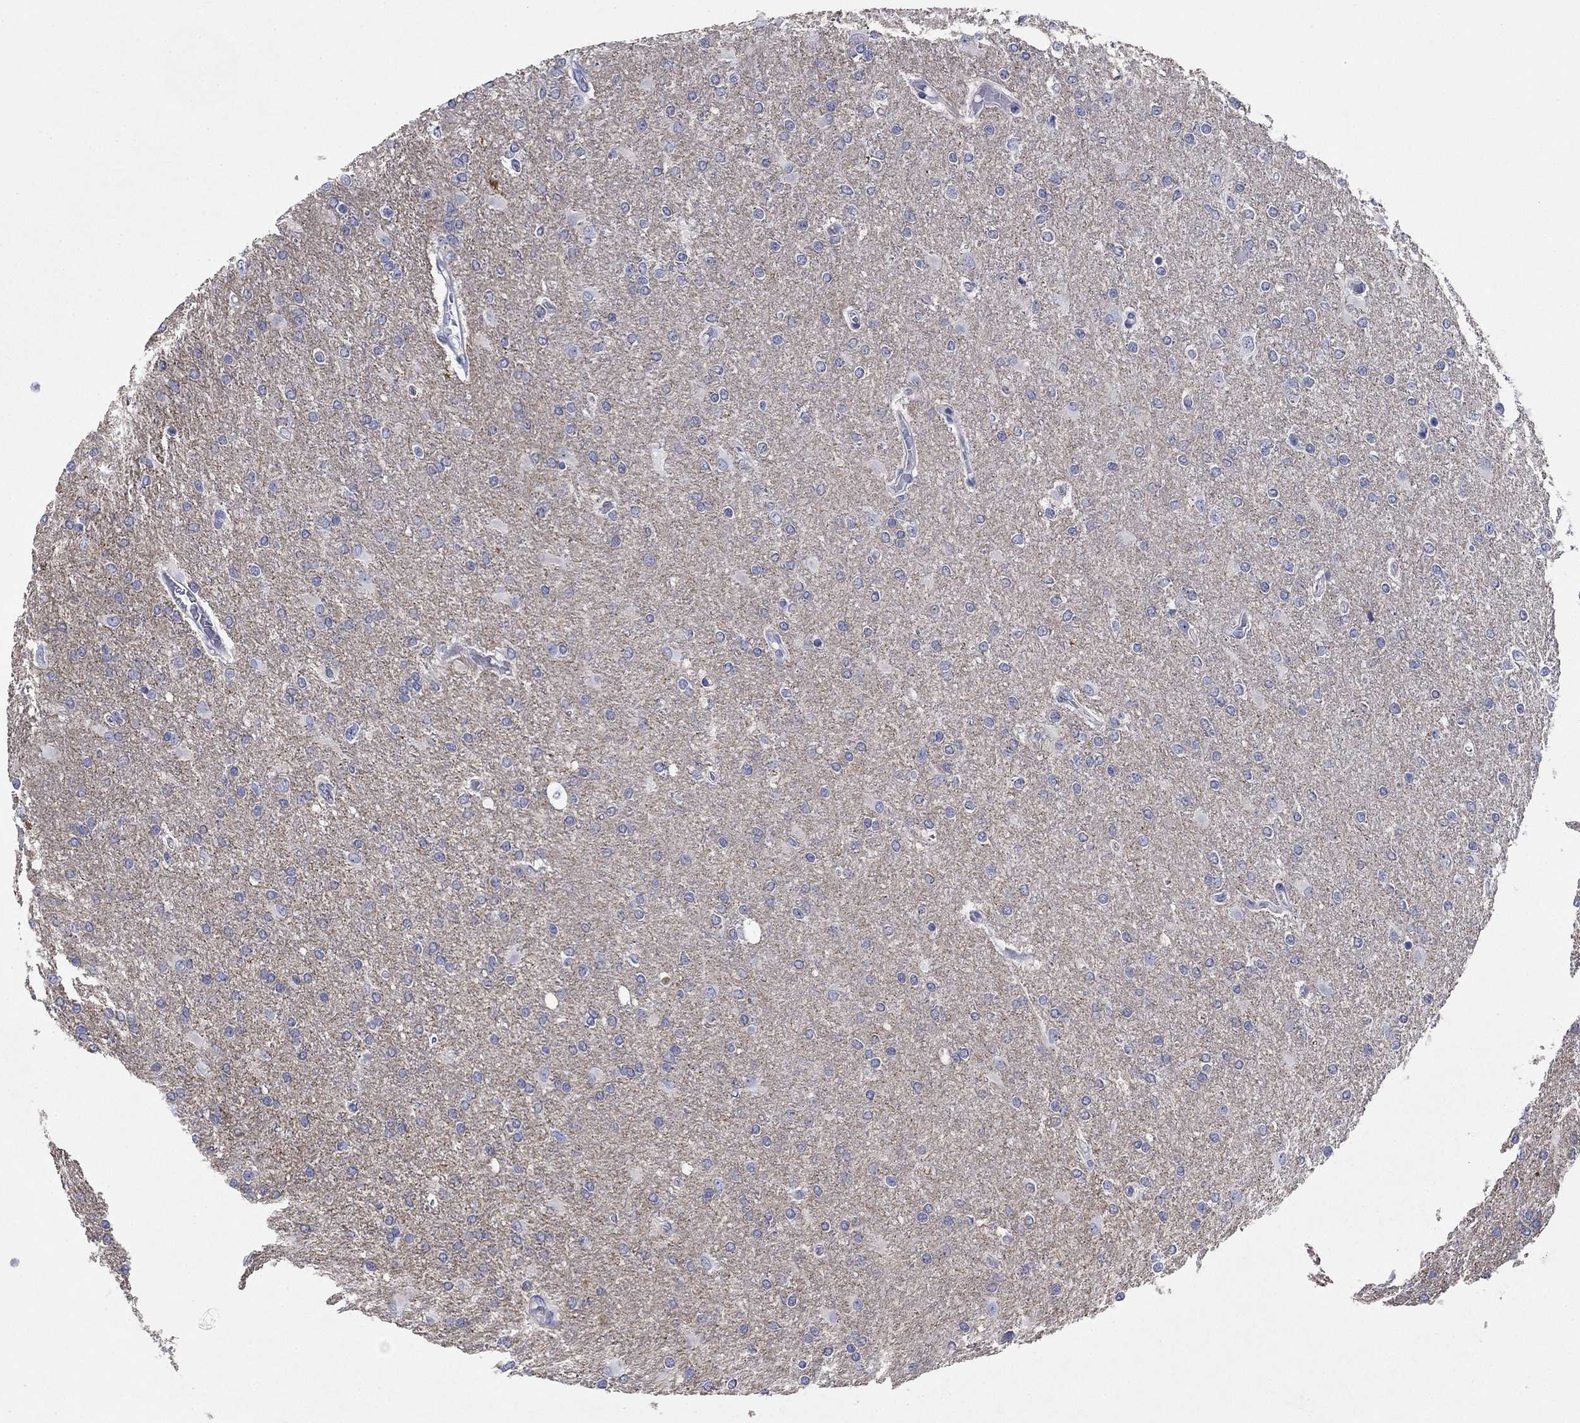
{"staining": {"intensity": "negative", "quantity": "none", "location": "none"}, "tissue": "glioma", "cell_type": "Tumor cells", "image_type": "cancer", "snomed": [{"axis": "morphology", "description": "Glioma, malignant, High grade"}, {"axis": "topography", "description": "Cerebral cortex"}], "caption": "DAB immunohistochemical staining of human glioma exhibits no significant positivity in tumor cells.", "gene": "PRKCG", "patient": {"sex": "male", "age": 70}}